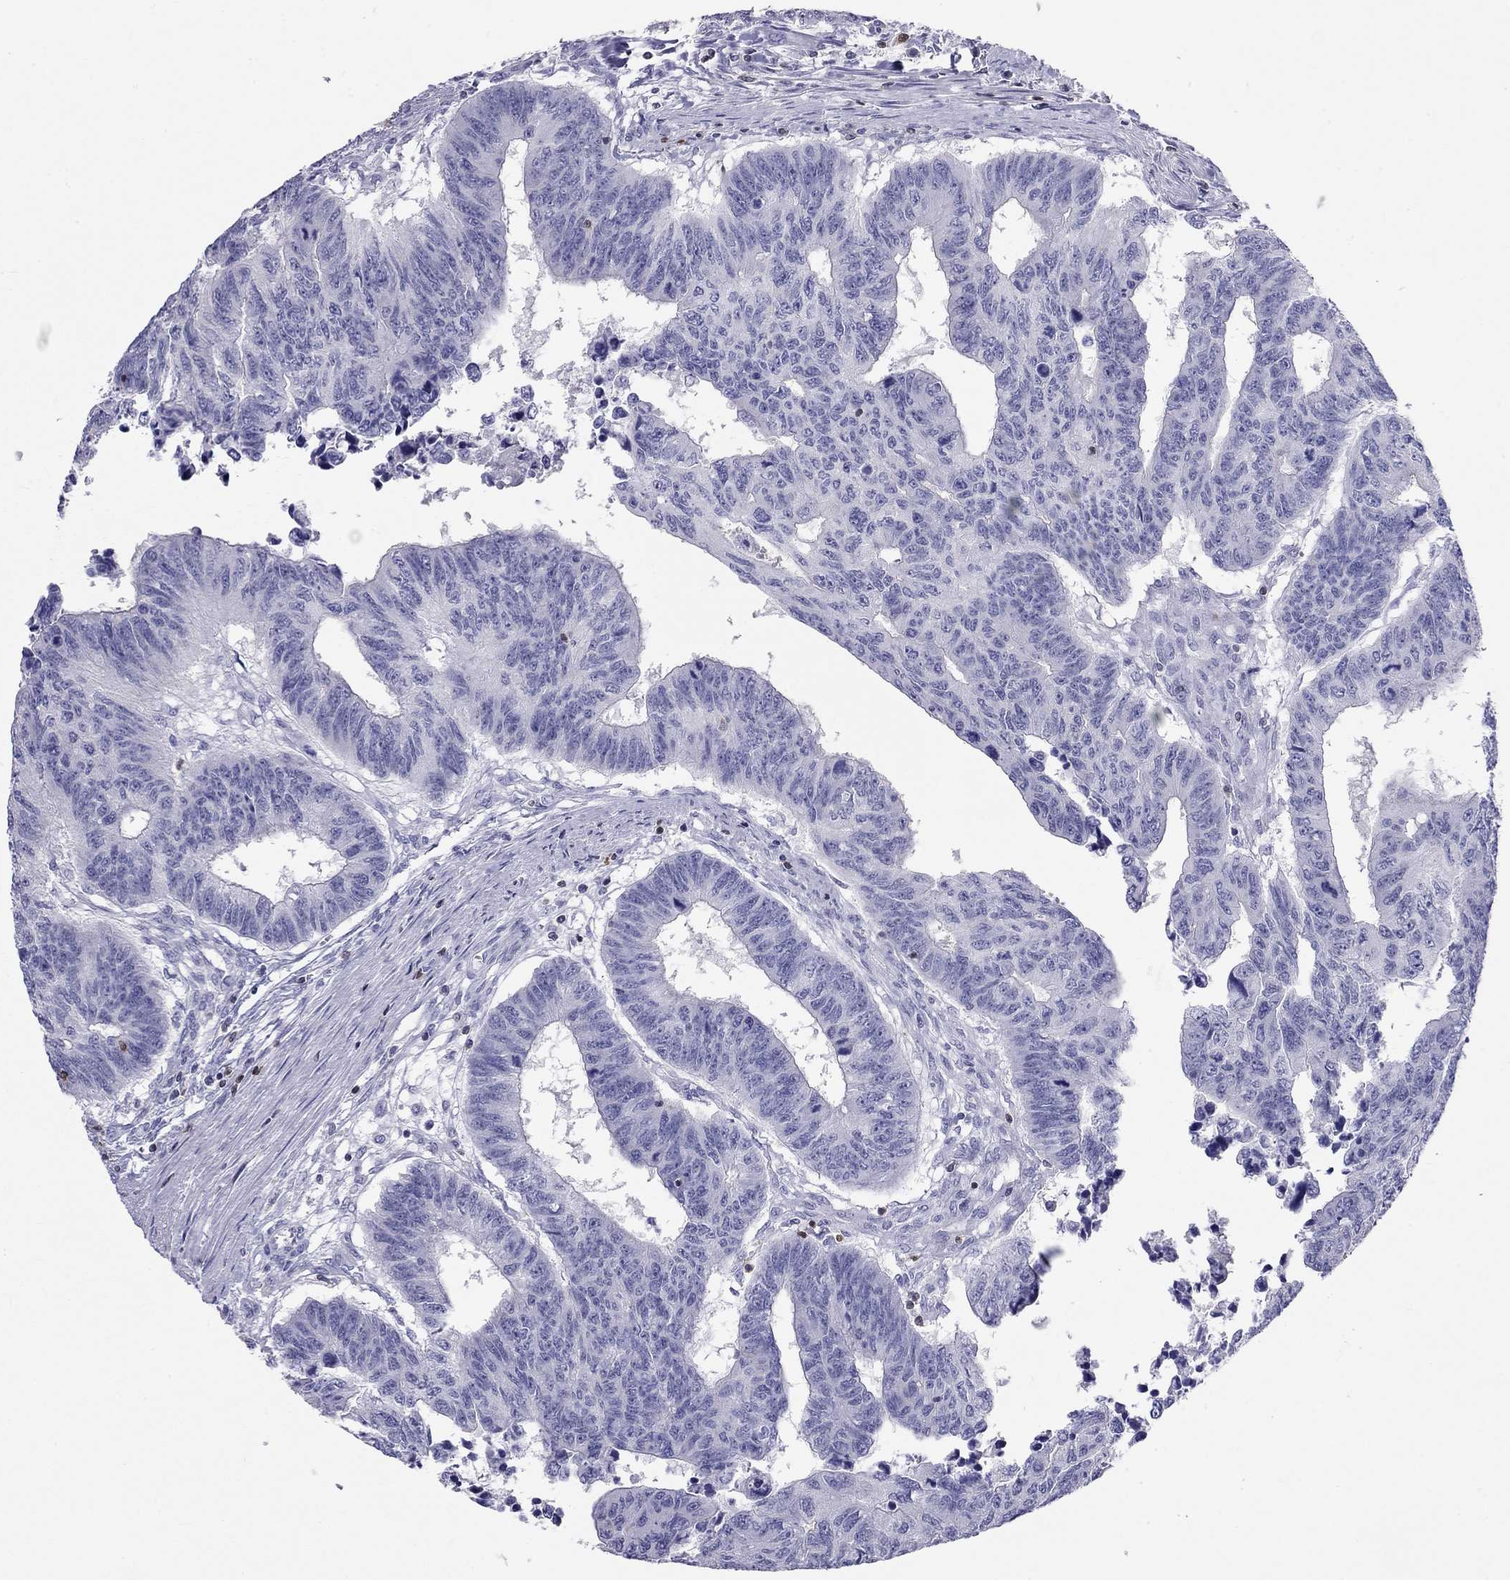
{"staining": {"intensity": "negative", "quantity": "none", "location": "none"}, "tissue": "colorectal cancer", "cell_type": "Tumor cells", "image_type": "cancer", "snomed": [{"axis": "morphology", "description": "Adenocarcinoma, NOS"}, {"axis": "topography", "description": "Rectum"}], "caption": "This is an immunohistochemistry micrograph of human adenocarcinoma (colorectal). There is no positivity in tumor cells.", "gene": "SH2D2A", "patient": {"sex": "female", "age": 85}}